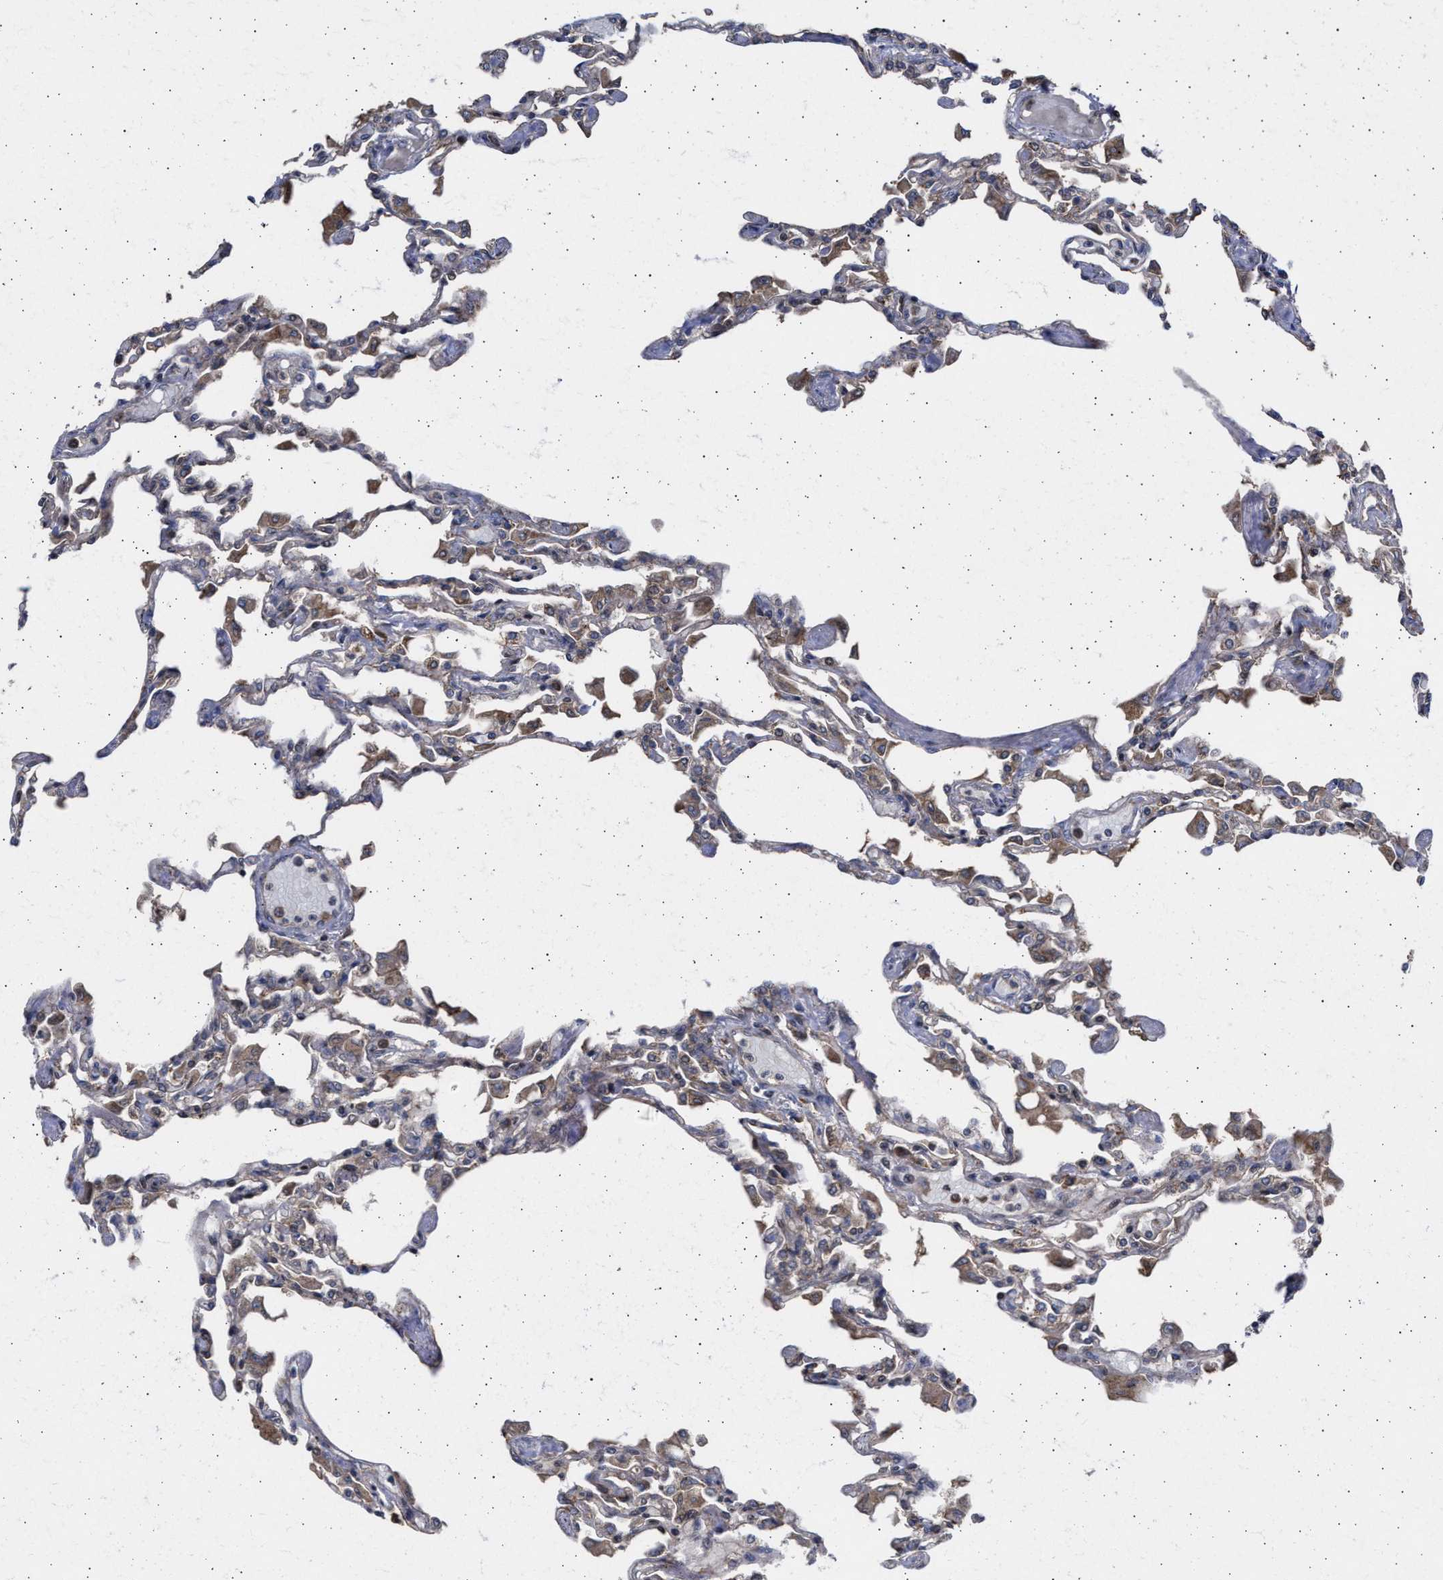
{"staining": {"intensity": "weak", "quantity": ">75%", "location": "cytoplasmic/membranous"}, "tissue": "lung", "cell_type": "Alveolar cells", "image_type": "normal", "snomed": [{"axis": "morphology", "description": "Normal tissue, NOS"}, {"axis": "topography", "description": "Bronchus"}, {"axis": "topography", "description": "Lung"}], "caption": "Alveolar cells show low levels of weak cytoplasmic/membranous staining in about >75% of cells in normal human lung. (Brightfield microscopy of DAB IHC at high magnification).", "gene": "TTC19", "patient": {"sex": "female", "age": 49}}